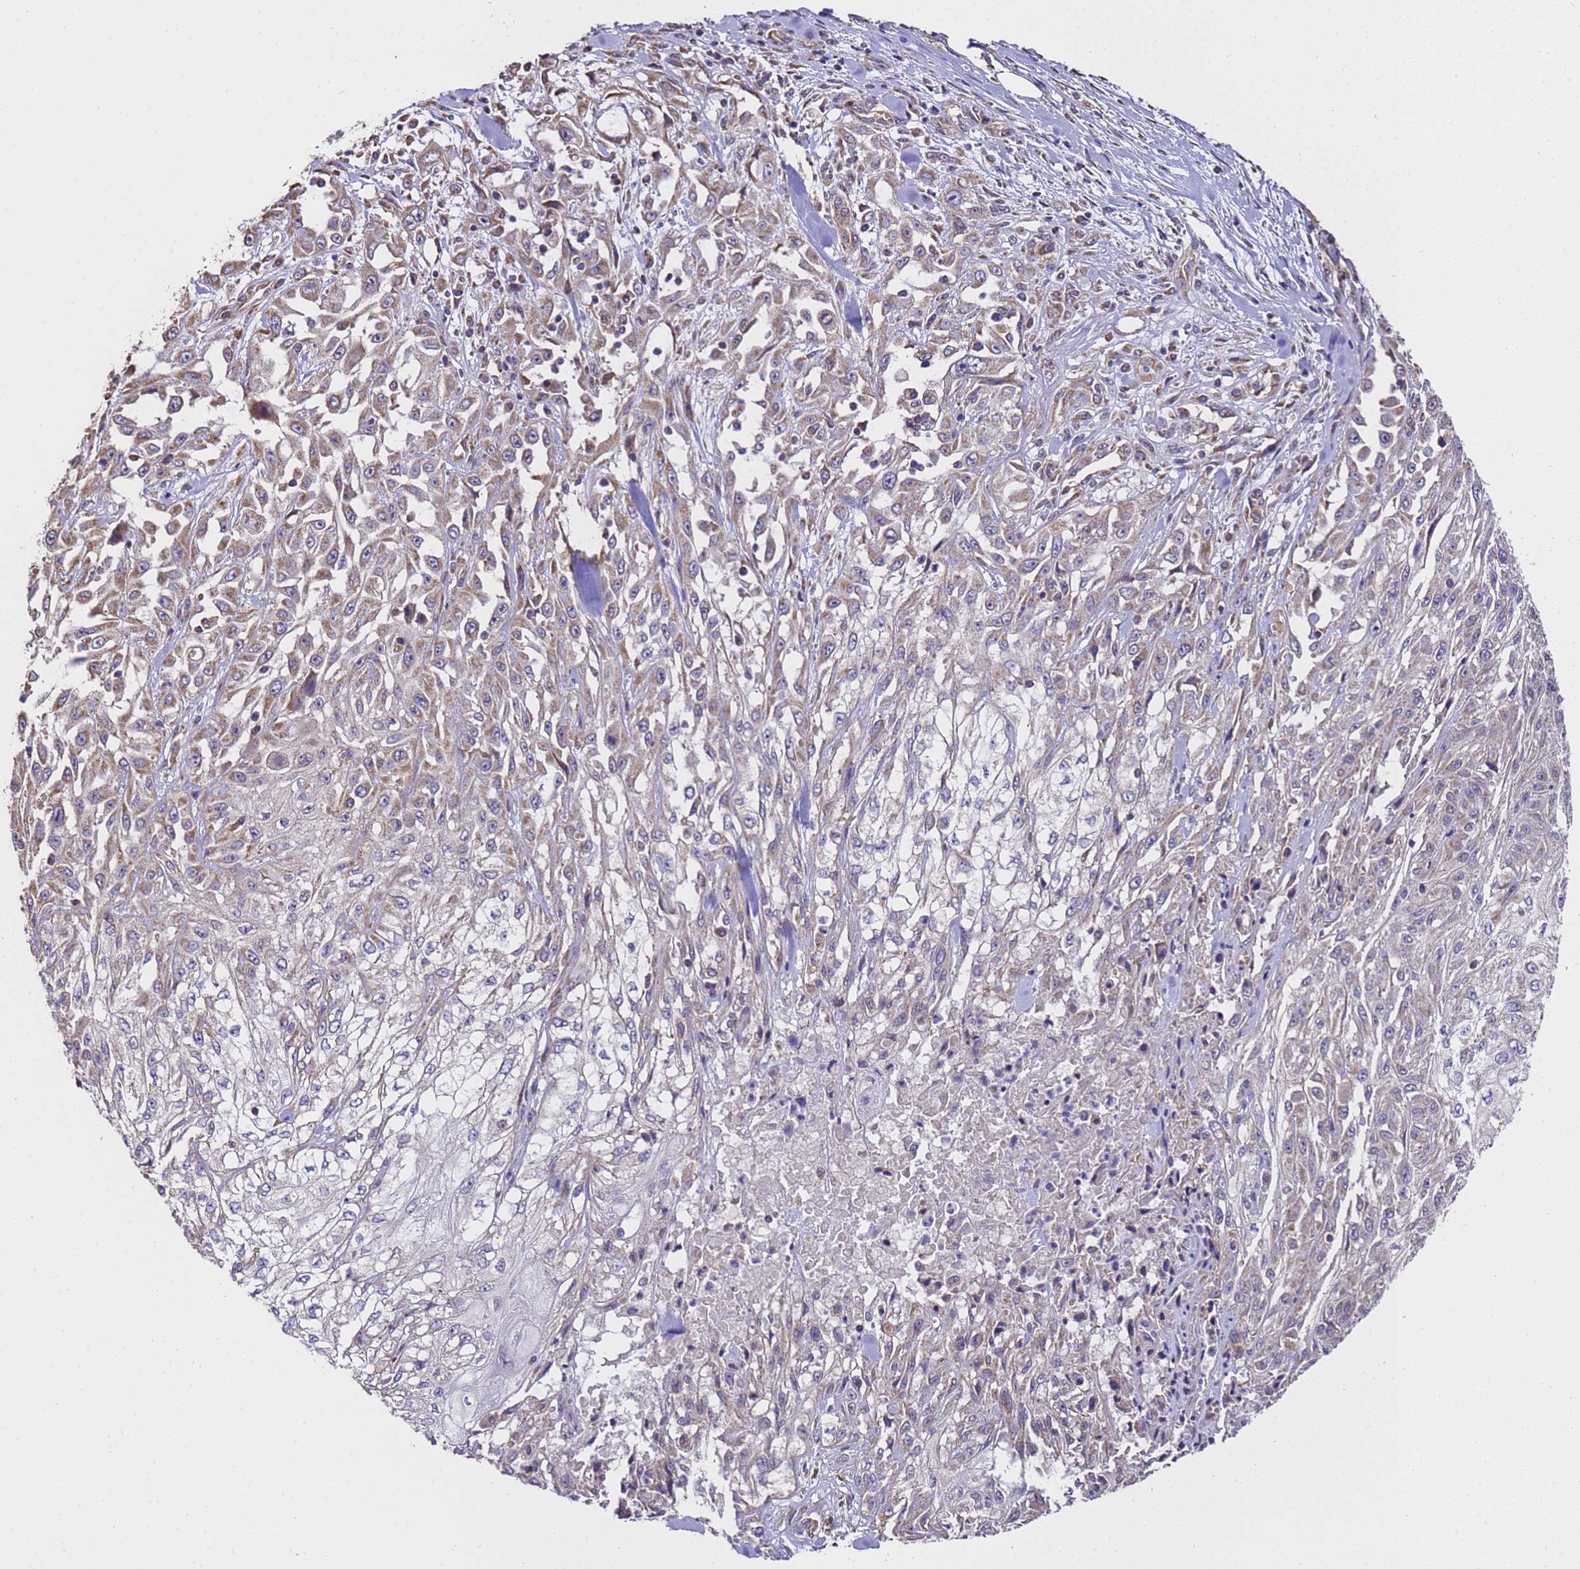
{"staining": {"intensity": "moderate", "quantity": "25%-75%", "location": "cytoplasmic/membranous"}, "tissue": "skin cancer", "cell_type": "Tumor cells", "image_type": "cancer", "snomed": [{"axis": "morphology", "description": "Squamous cell carcinoma, NOS"}, {"axis": "morphology", "description": "Squamous cell carcinoma, metastatic, NOS"}, {"axis": "topography", "description": "Skin"}, {"axis": "topography", "description": "Lymph node"}], "caption": "Skin cancer (squamous cell carcinoma) was stained to show a protein in brown. There is medium levels of moderate cytoplasmic/membranous staining in about 25%-75% of tumor cells. The staining was performed using DAB (3,3'-diaminobenzidine), with brown indicating positive protein expression. Nuclei are stained blue with hematoxylin.", "gene": "LRRIQ1", "patient": {"sex": "male", "age": 75}}